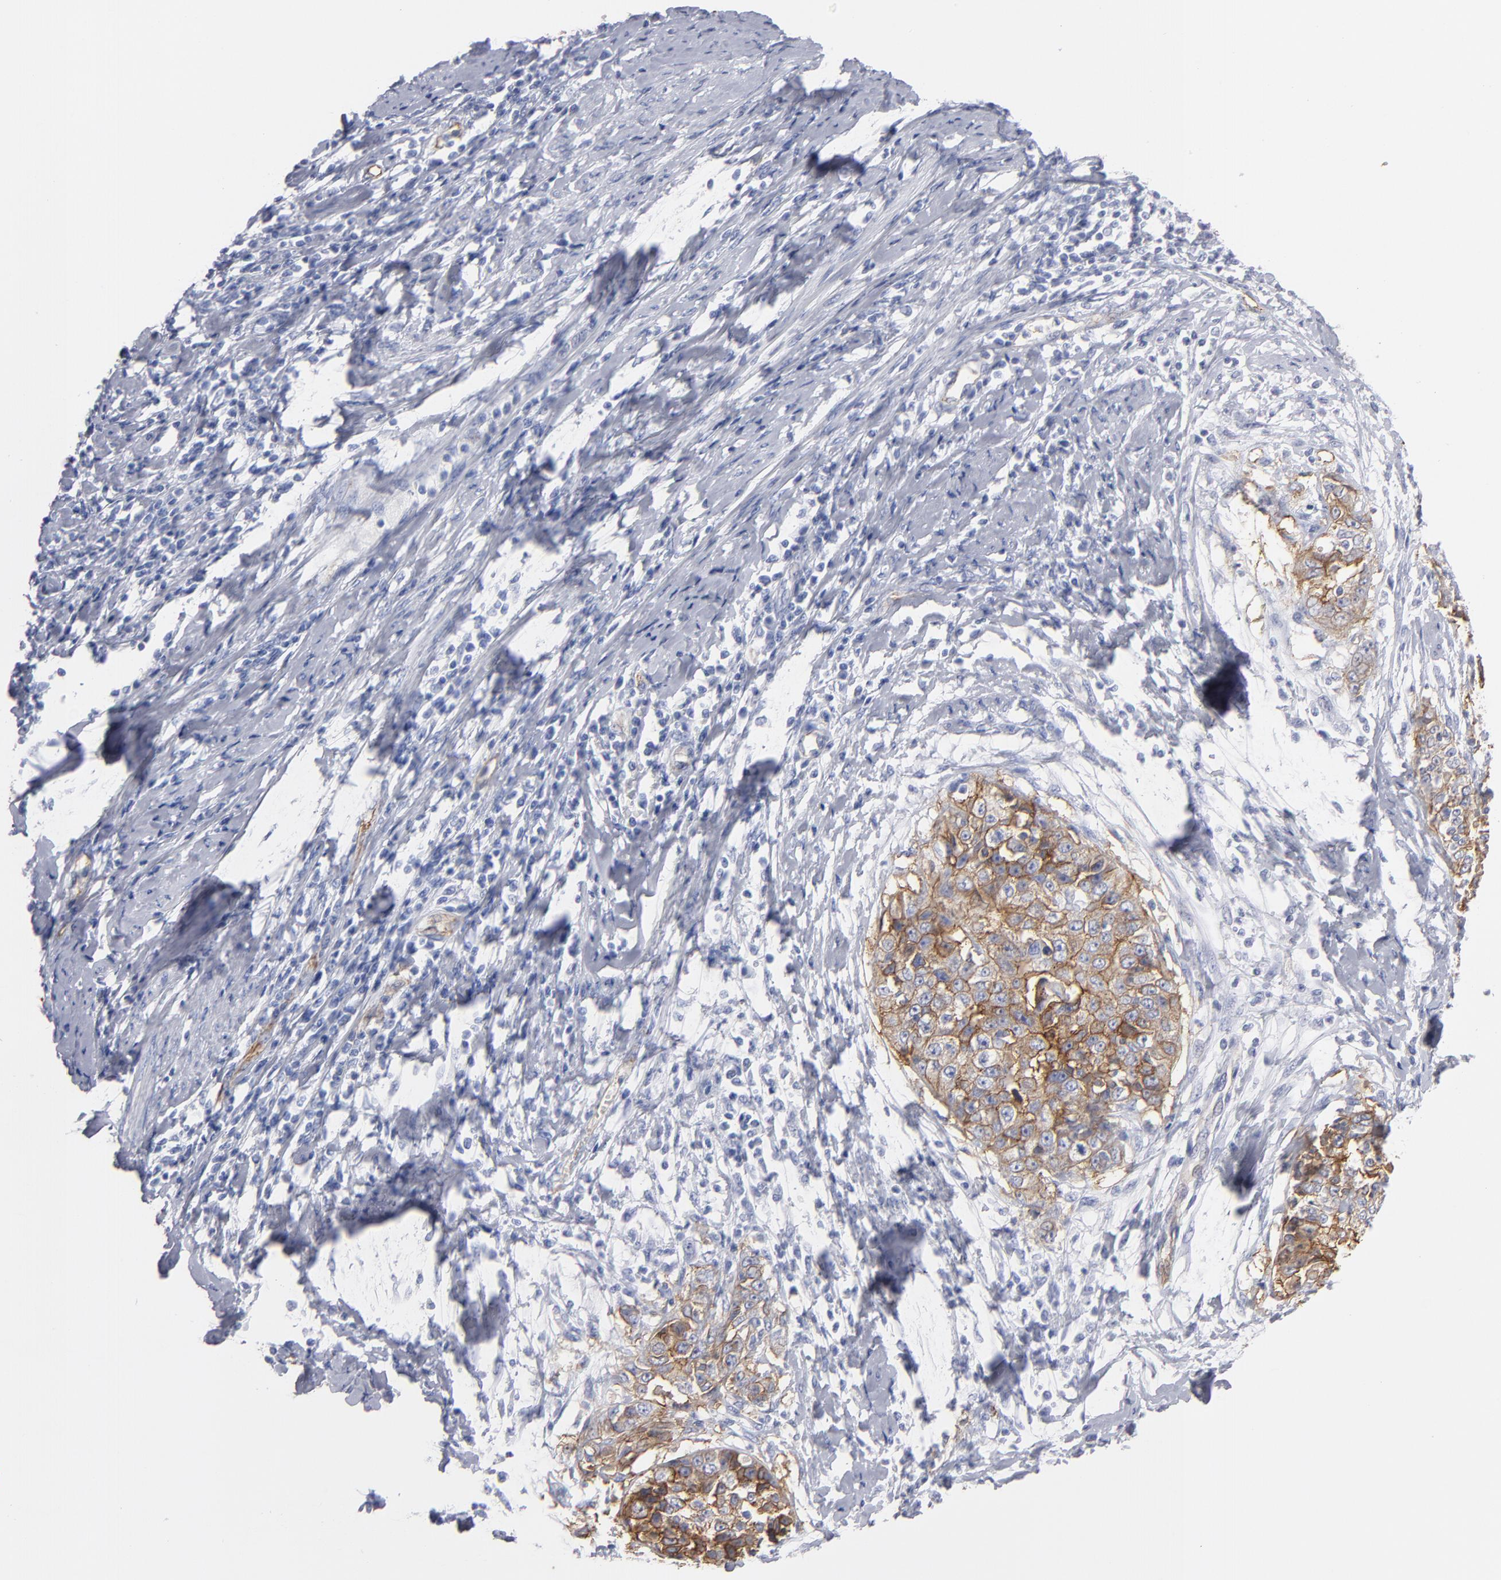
{"staining": {"intensity": "moderate", "quantity": "25%-75%", "location": "cytoplasmic/membranous"}, "tissue": "cervical cancer", "cell_type": "Tumor cells", "image_type": "cancer", "snomed": [{"axis": "morphology", "description": "Squamous cell carcinoma, NOS"}, {"axis": "topography", "description": "Cervix"}], "caption": "This is an image of immunohistochemistry staining of squamous cell carcinoma (cervical), which shows moderate positivity in the cytoplasmic/membranous of tumor cells.", "gene": "TM4SF1", "patient": {"sex": "female", "age": 64}}